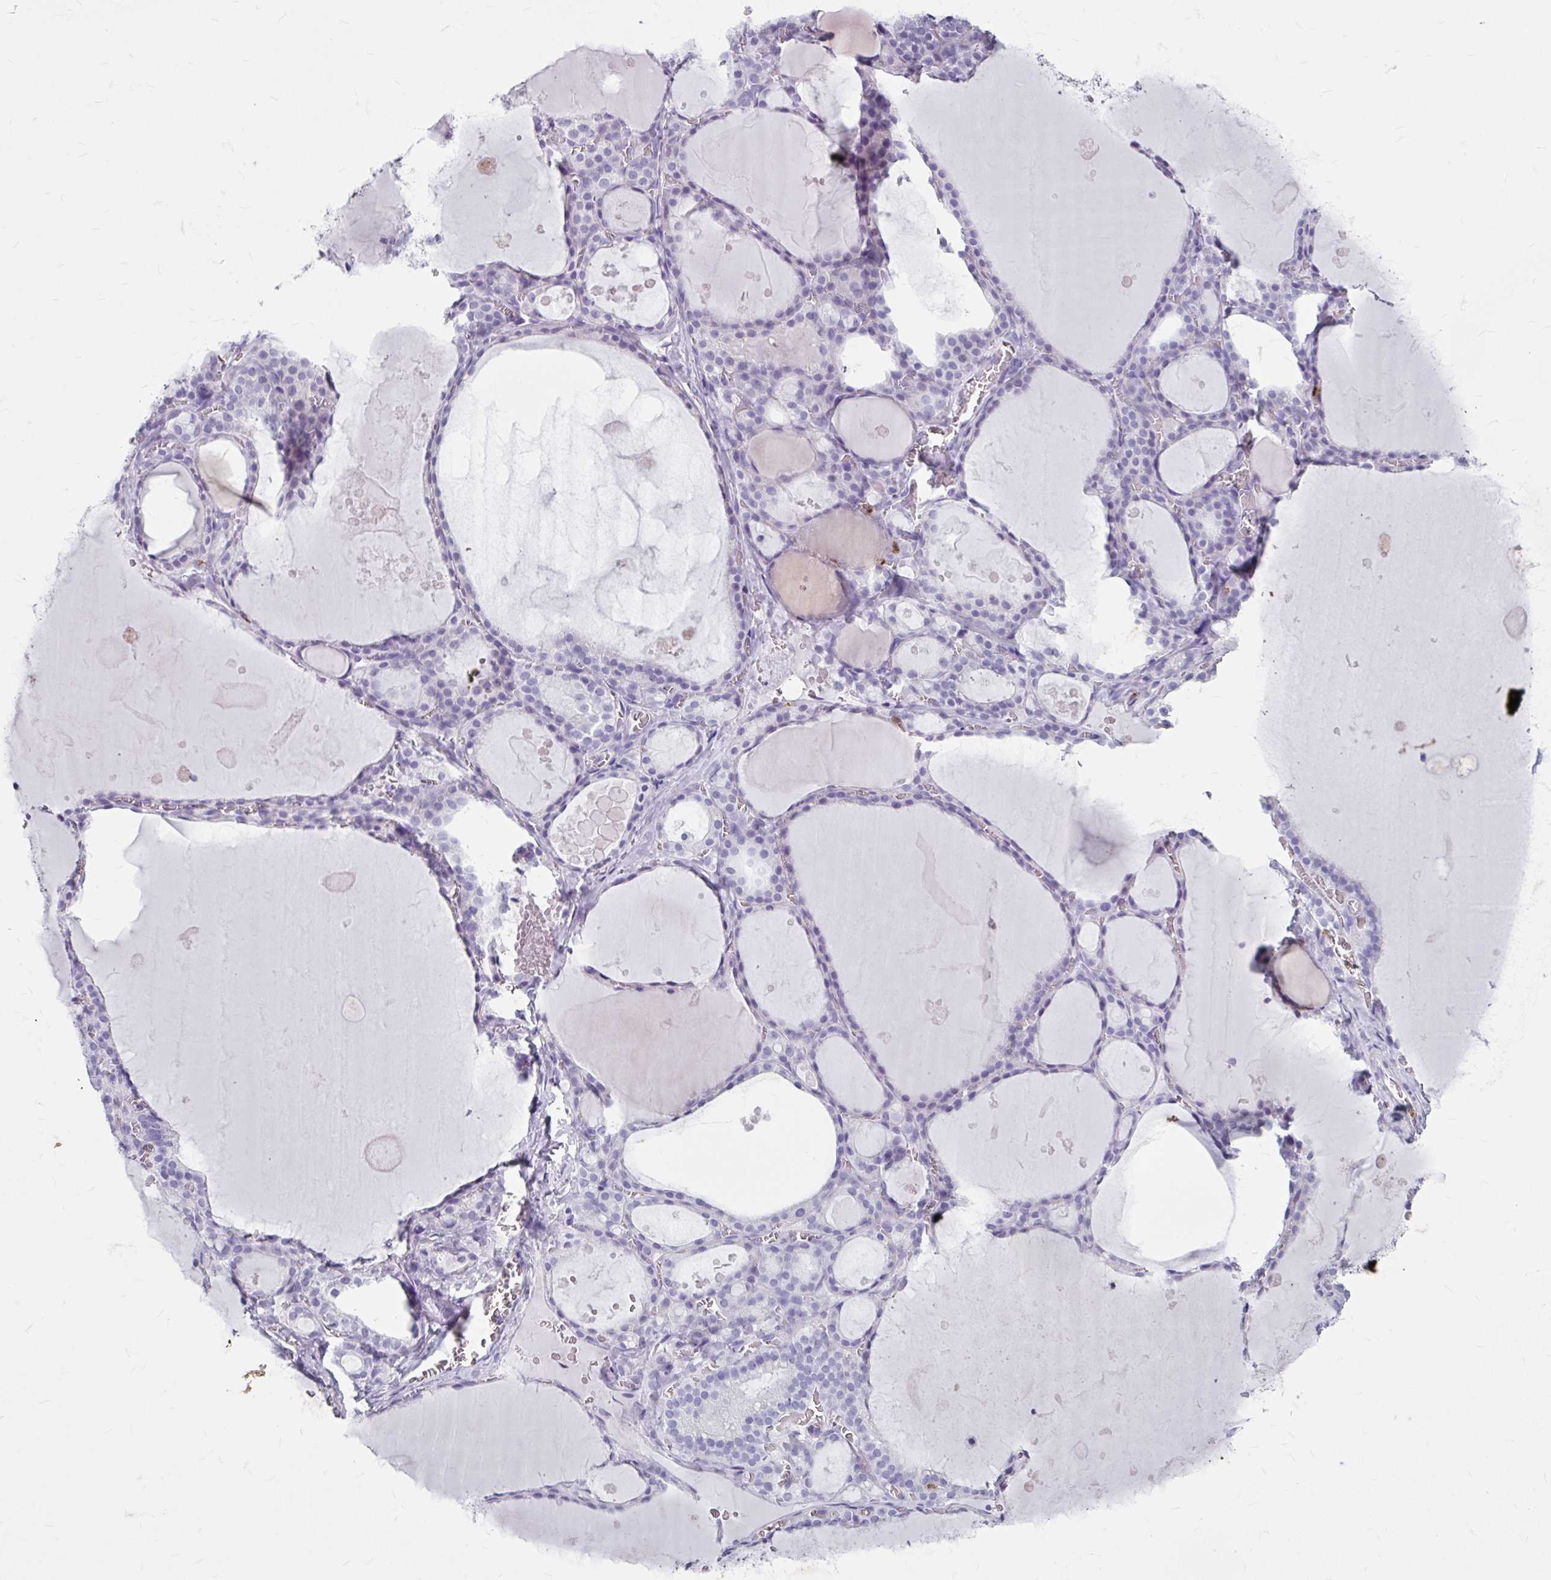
{"staining": {"intensity": "negative", "quantity": "none", "location": "none"}, "tissue": "thyroid gland", "cell_type": "Glandular cells", "image_type": "normal", "snomed": [{"axis": "morphology", "description": "Normal tissue, NOS"}, {"axis": "topography", "description": "Thyroid gland"}], "caption": "The IHC image has no significant staining in glandular cells of thyroid gland. (Brightfield microscopy of DAB (3,3'-diaminobenzidine) immunohistochemistry at high magnification).", "gene": "ANKRD1", "patient": {"sex": "male", "age": 56}}